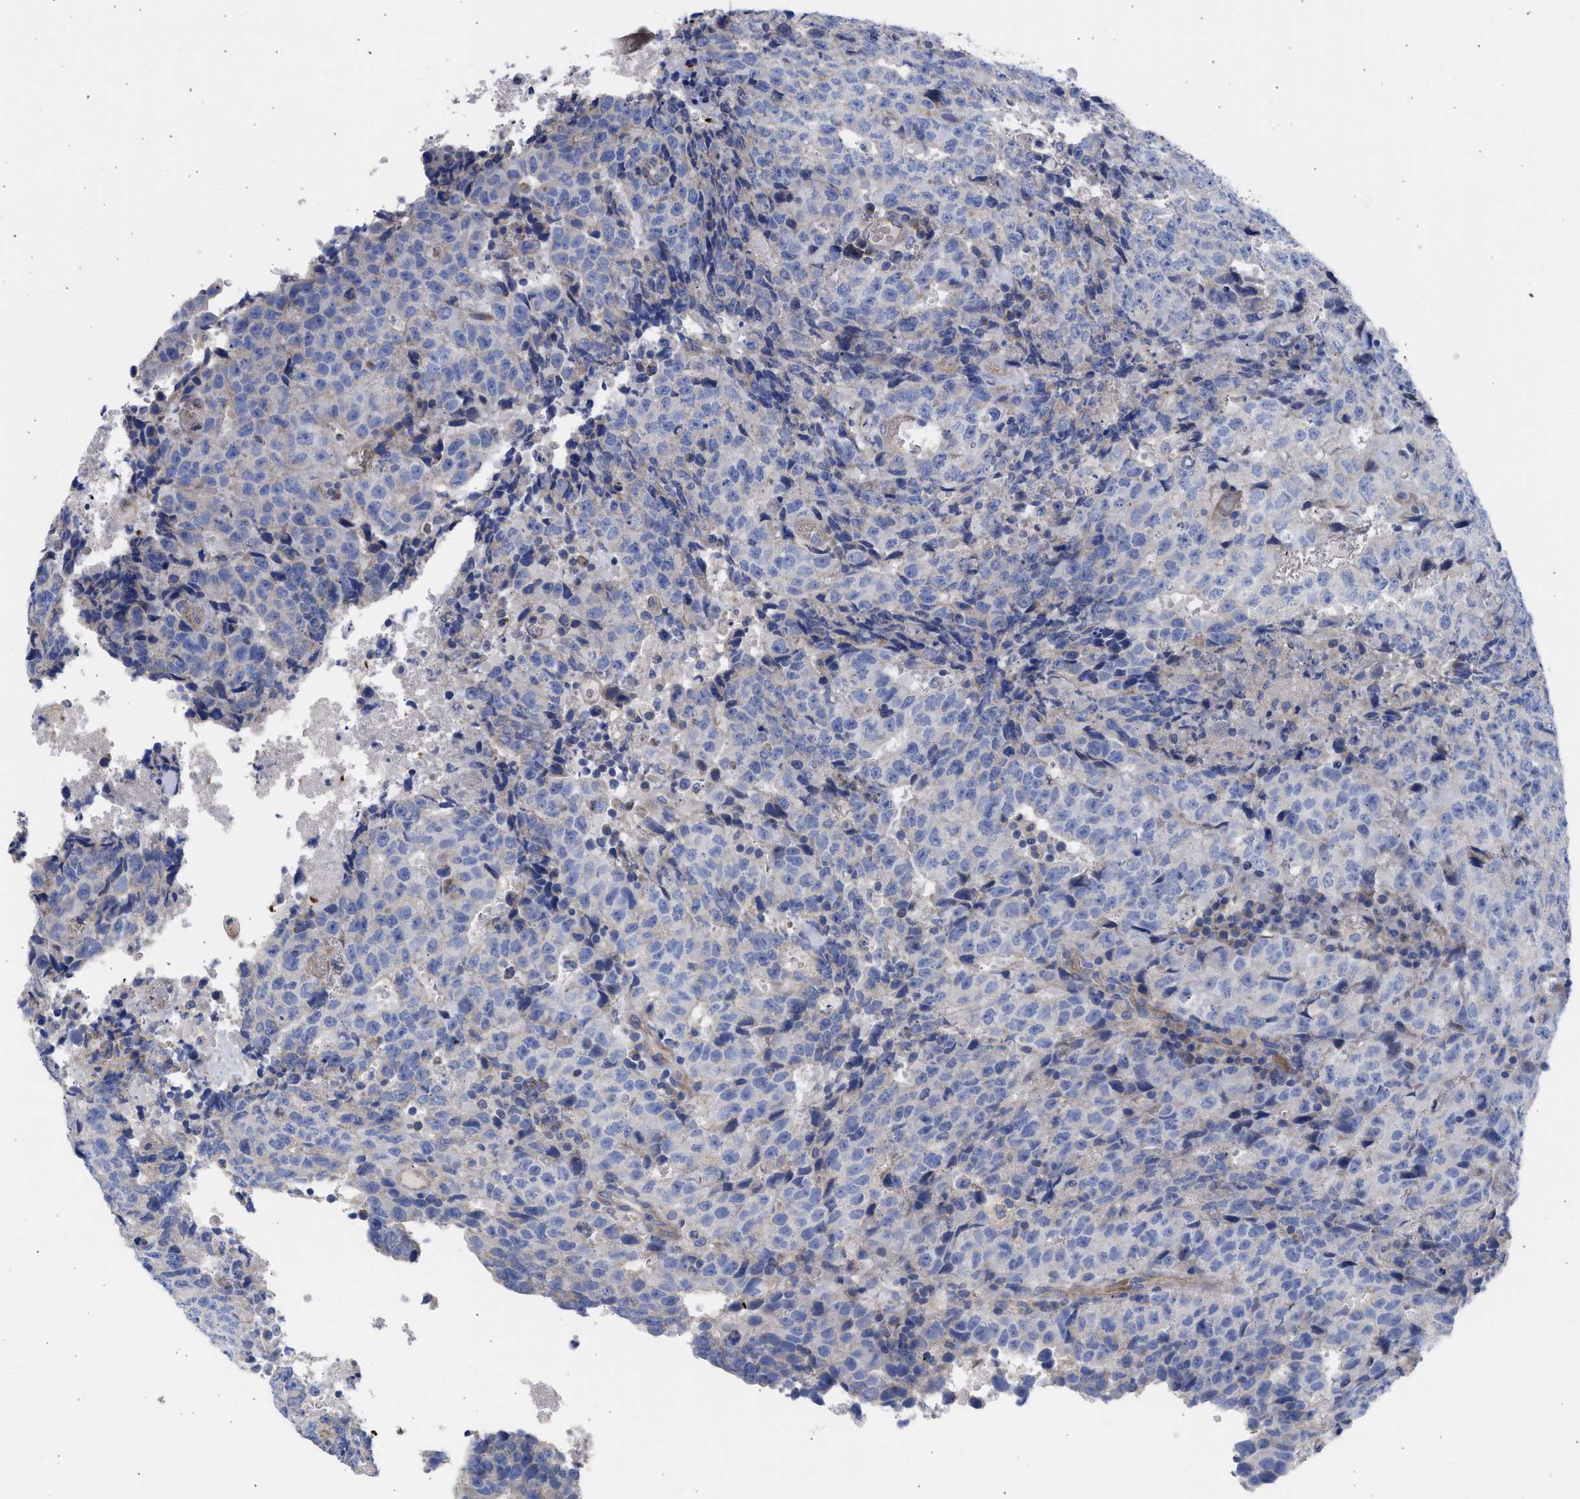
{"staining": {"intensity": "negative", "quantity": "none", "location": "none"}, "tissue": "testis cancer", "cell_type": "Tumor cells", "image_type": "cancer", "snomed": [{"axis": "morphology", "description": "Necrosis, NOS"}, {"axis": "morphology", "description": "Carcinoma, Embryonal, NOS"}, {"axis": "topography", "description": "Testis"}], "caption": "This is an immunohistochemistry micrograph of testis cancer. There is no expression in tumor cells.", "gene": "BTG3", "patient": {"sex": "male", "age": 19}}